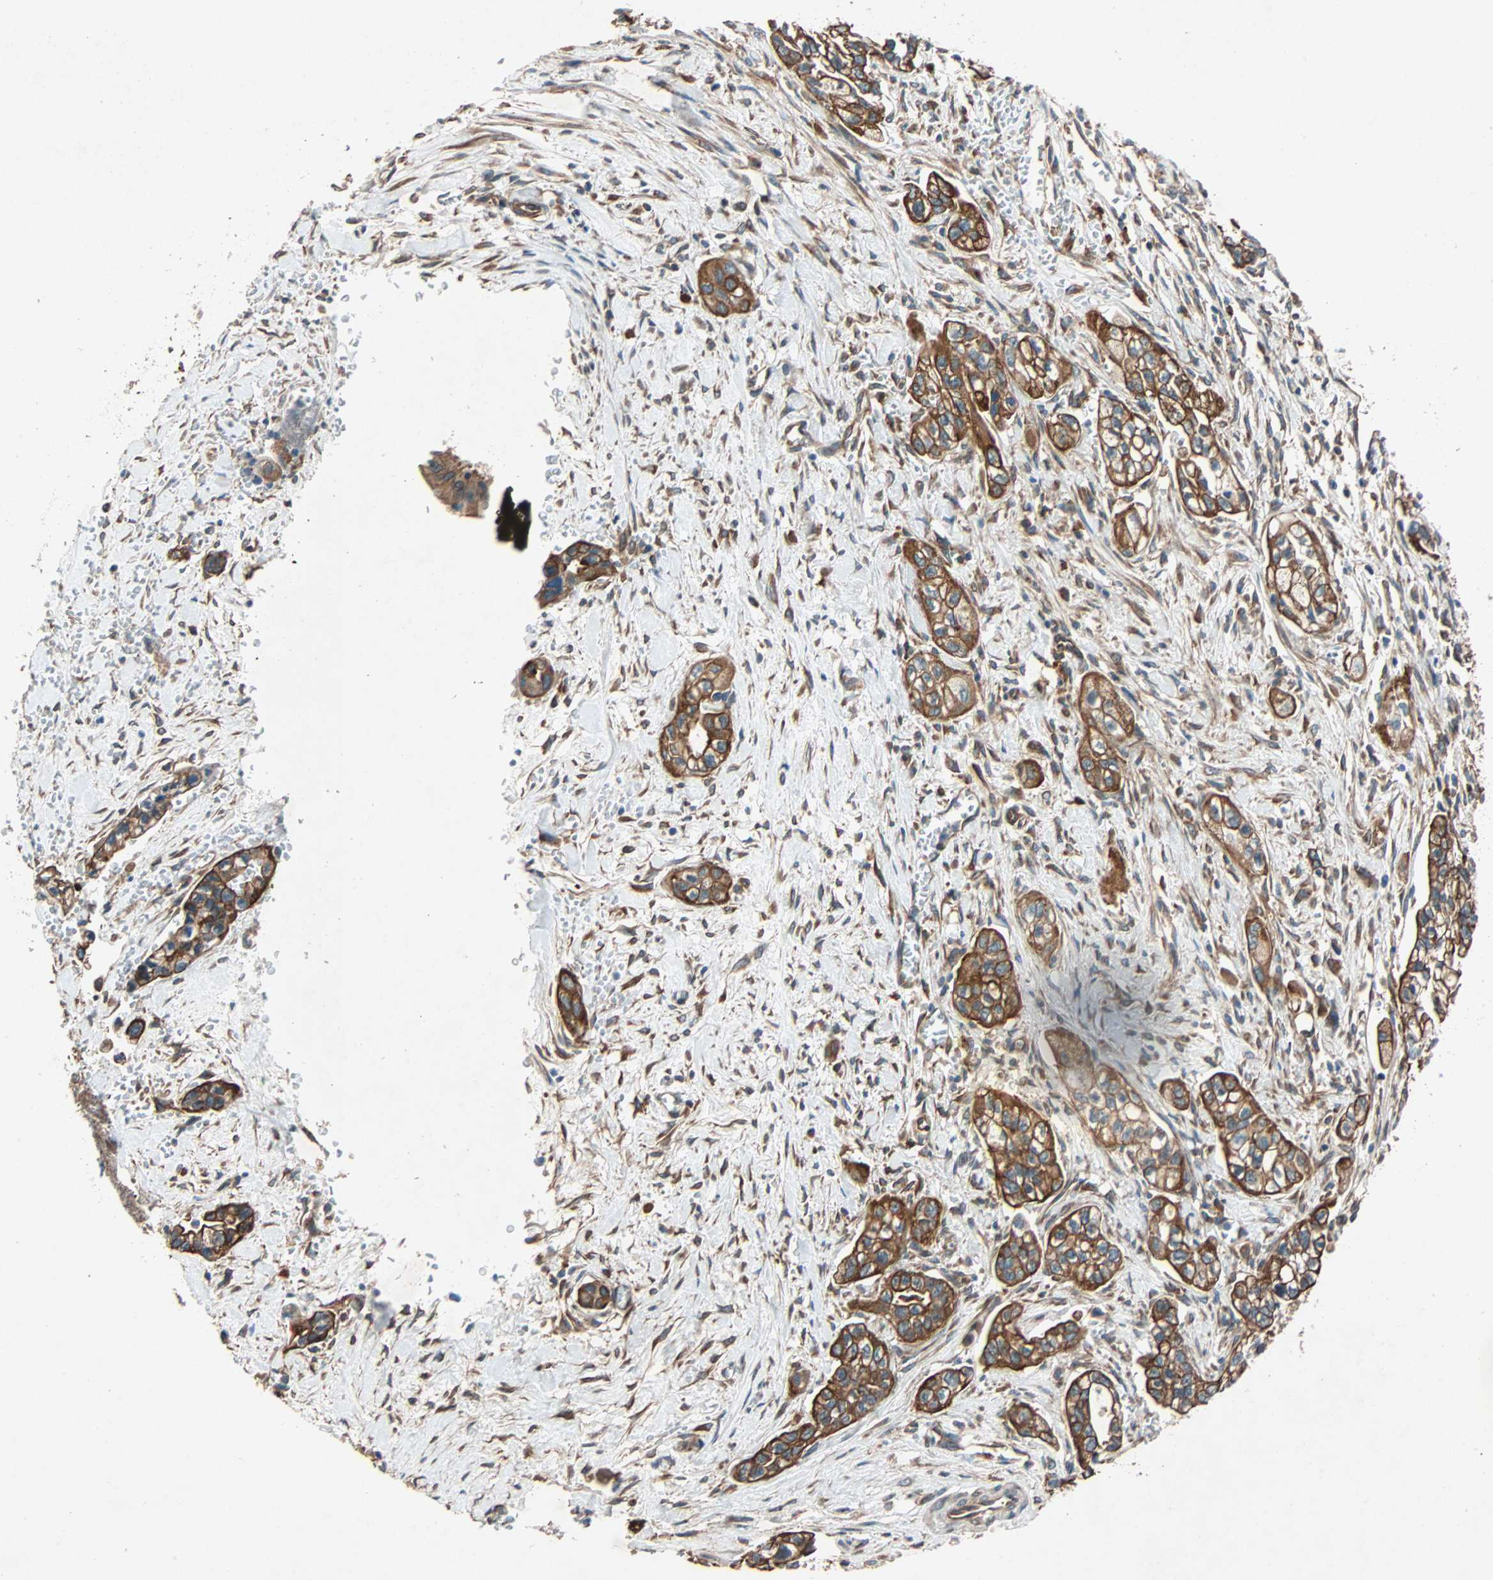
{"staining": {"intensity": "strong", "quantity": ">75%", "location": "cytoplasmic/membranous"}, "tissue": "pancreatic cancer", "cell_type": "Tumor cells", "image_type": "cancer", "snomed": [{"axis": "morphology", "description": "Adenocarcinoma, NOS"}, {"axis": "topography", "description": "Pancreas"}], "caption": "Immunohistochemistry (IHC) (DAB (3,3'-diaminobenzidine)) staining of human adenocarcinoma (pancreatic) shows strong cytoplasmic/membranous protein staining in about >75% of tumor cells.", "gene": "PHYH", "patient": {"sex": "male", "age": 74}}